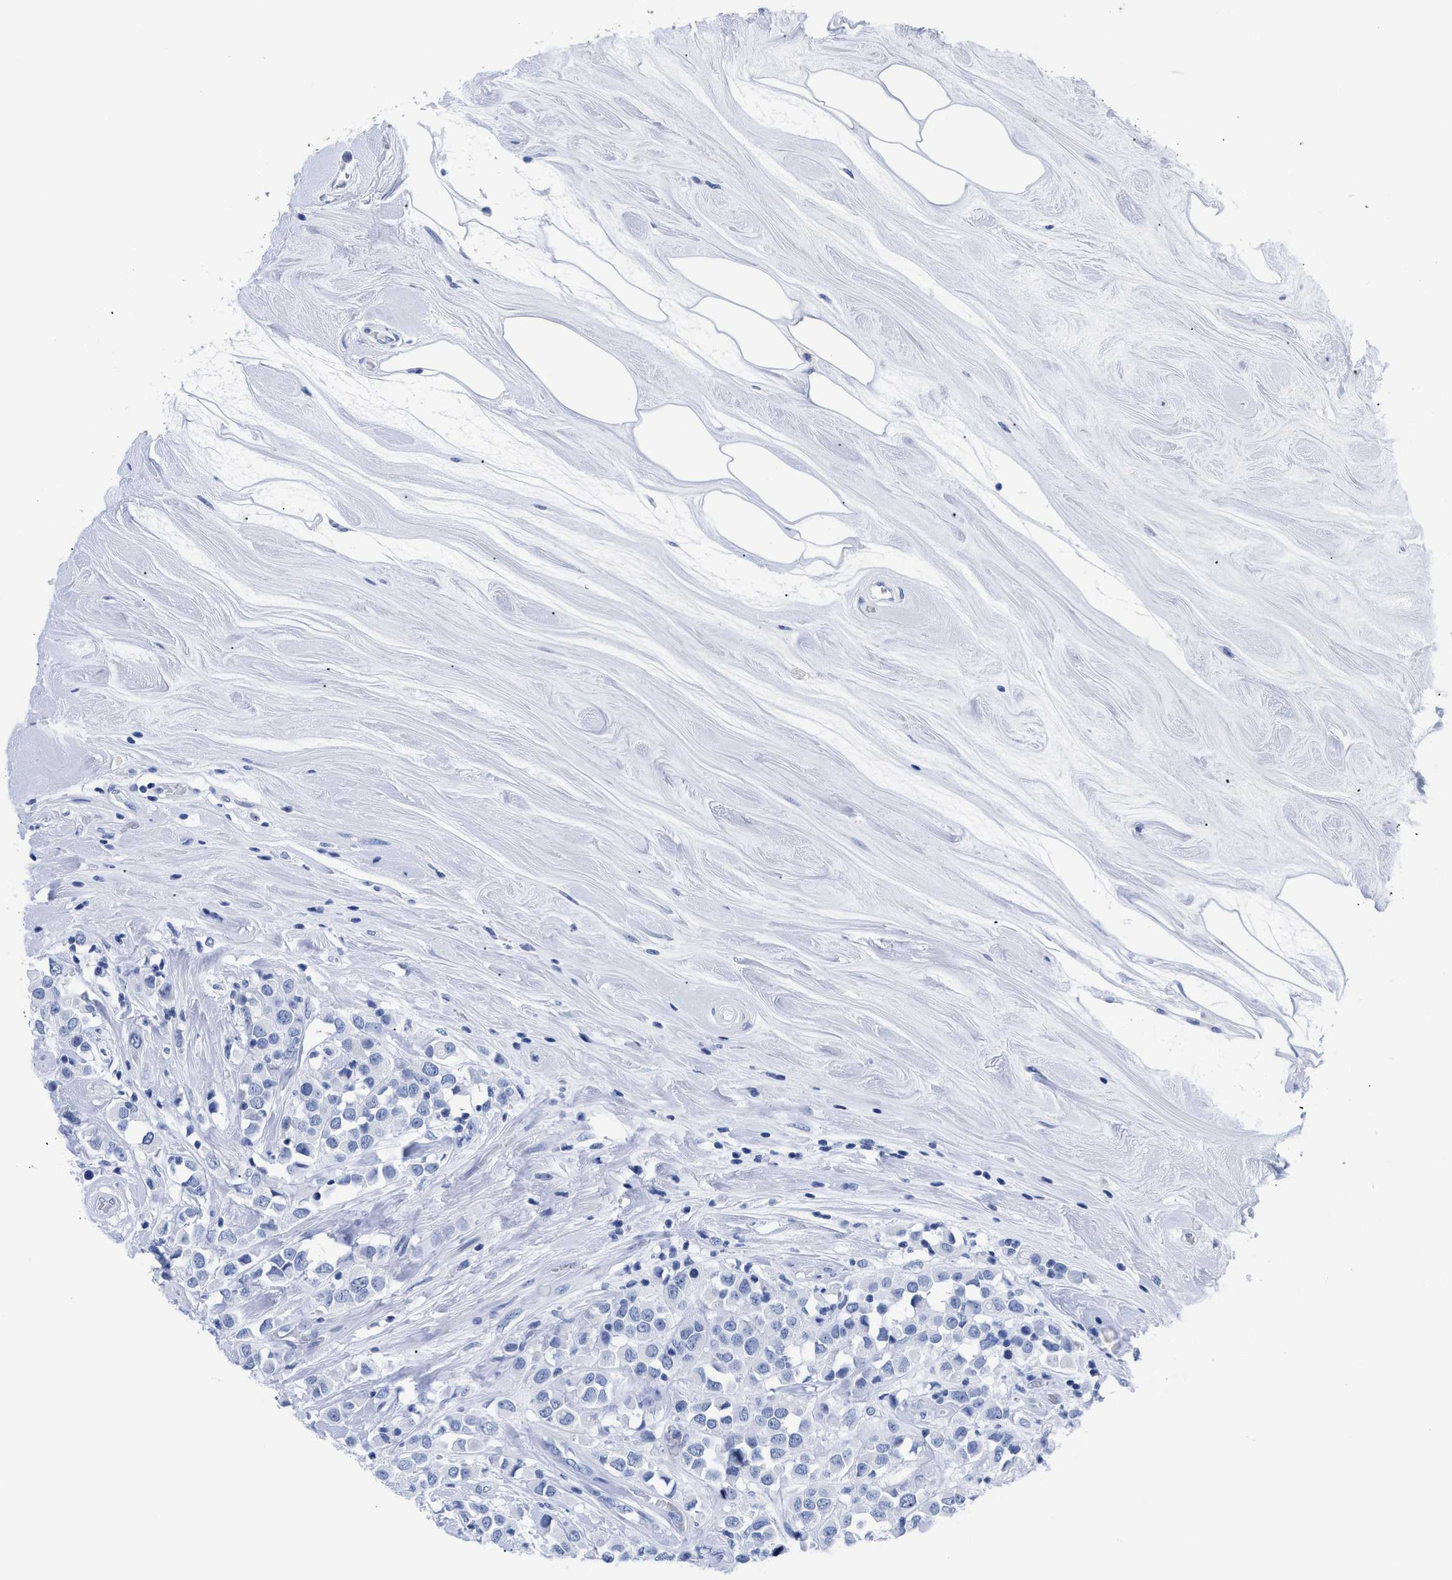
{"staining": {"intensity": "negative", "quantity": "none", "location": "none"}, "tissue": "breast cancer", "cell_type": "Tumor cells", "image_type": "cancer", "snomed": [{"axis": "morphology", "description": "Duct carcinoma"}, {"axis": "topography", "description": "Breast"}], "caption": "Immunohistochemistry (IHC) histopathology image of human breast cancer (infiltrating ductal carcinoma) stained for a protein (brown), which exhibits no staining in tumor cells. (DAB IHC, high magnification).", "gene": "DUSP26", "patient": {"sex": "female", "age": 61}}